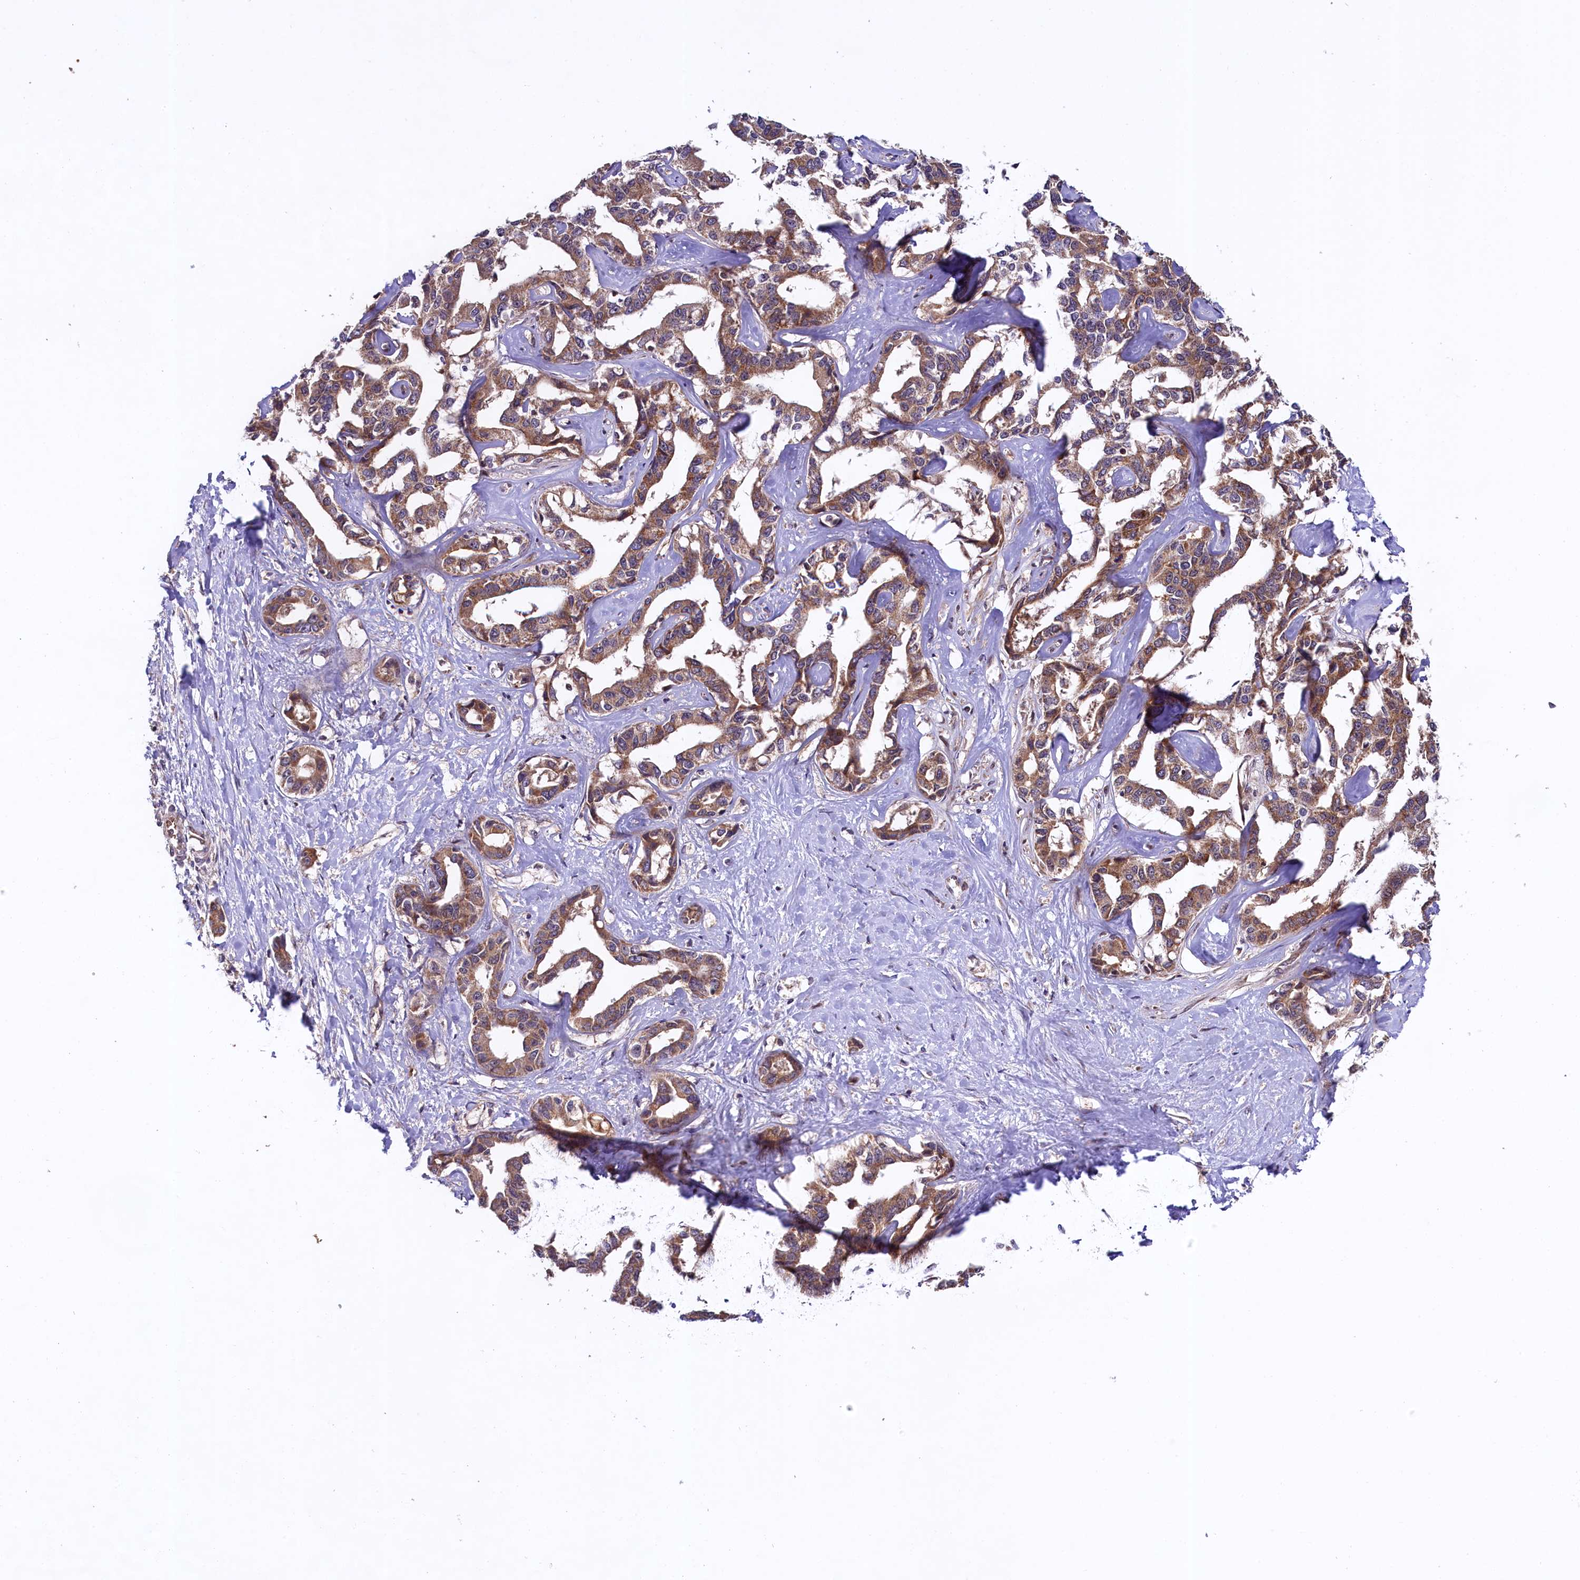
{"staining": {"intensity": "moderate", "quantity": ">75%", "location": "cytoplasmic/membranous"}, "tissue": "liver cancer", "cell_type": "Tumor cells", "image_type": "cancer", "snomed": [{"axis": "morphology", "description": "Cholangiocarcinoma"}, {"axis": "topography", "description": "Liver"}], "caption": "Tumor cells show medium levels of moderate cytoplasmic/membranous positivity in approximately >75% of cells in liver cholangiocarcinoma.", "gene": "DOHH", "patient": {"sex": "male", "age": 59}}